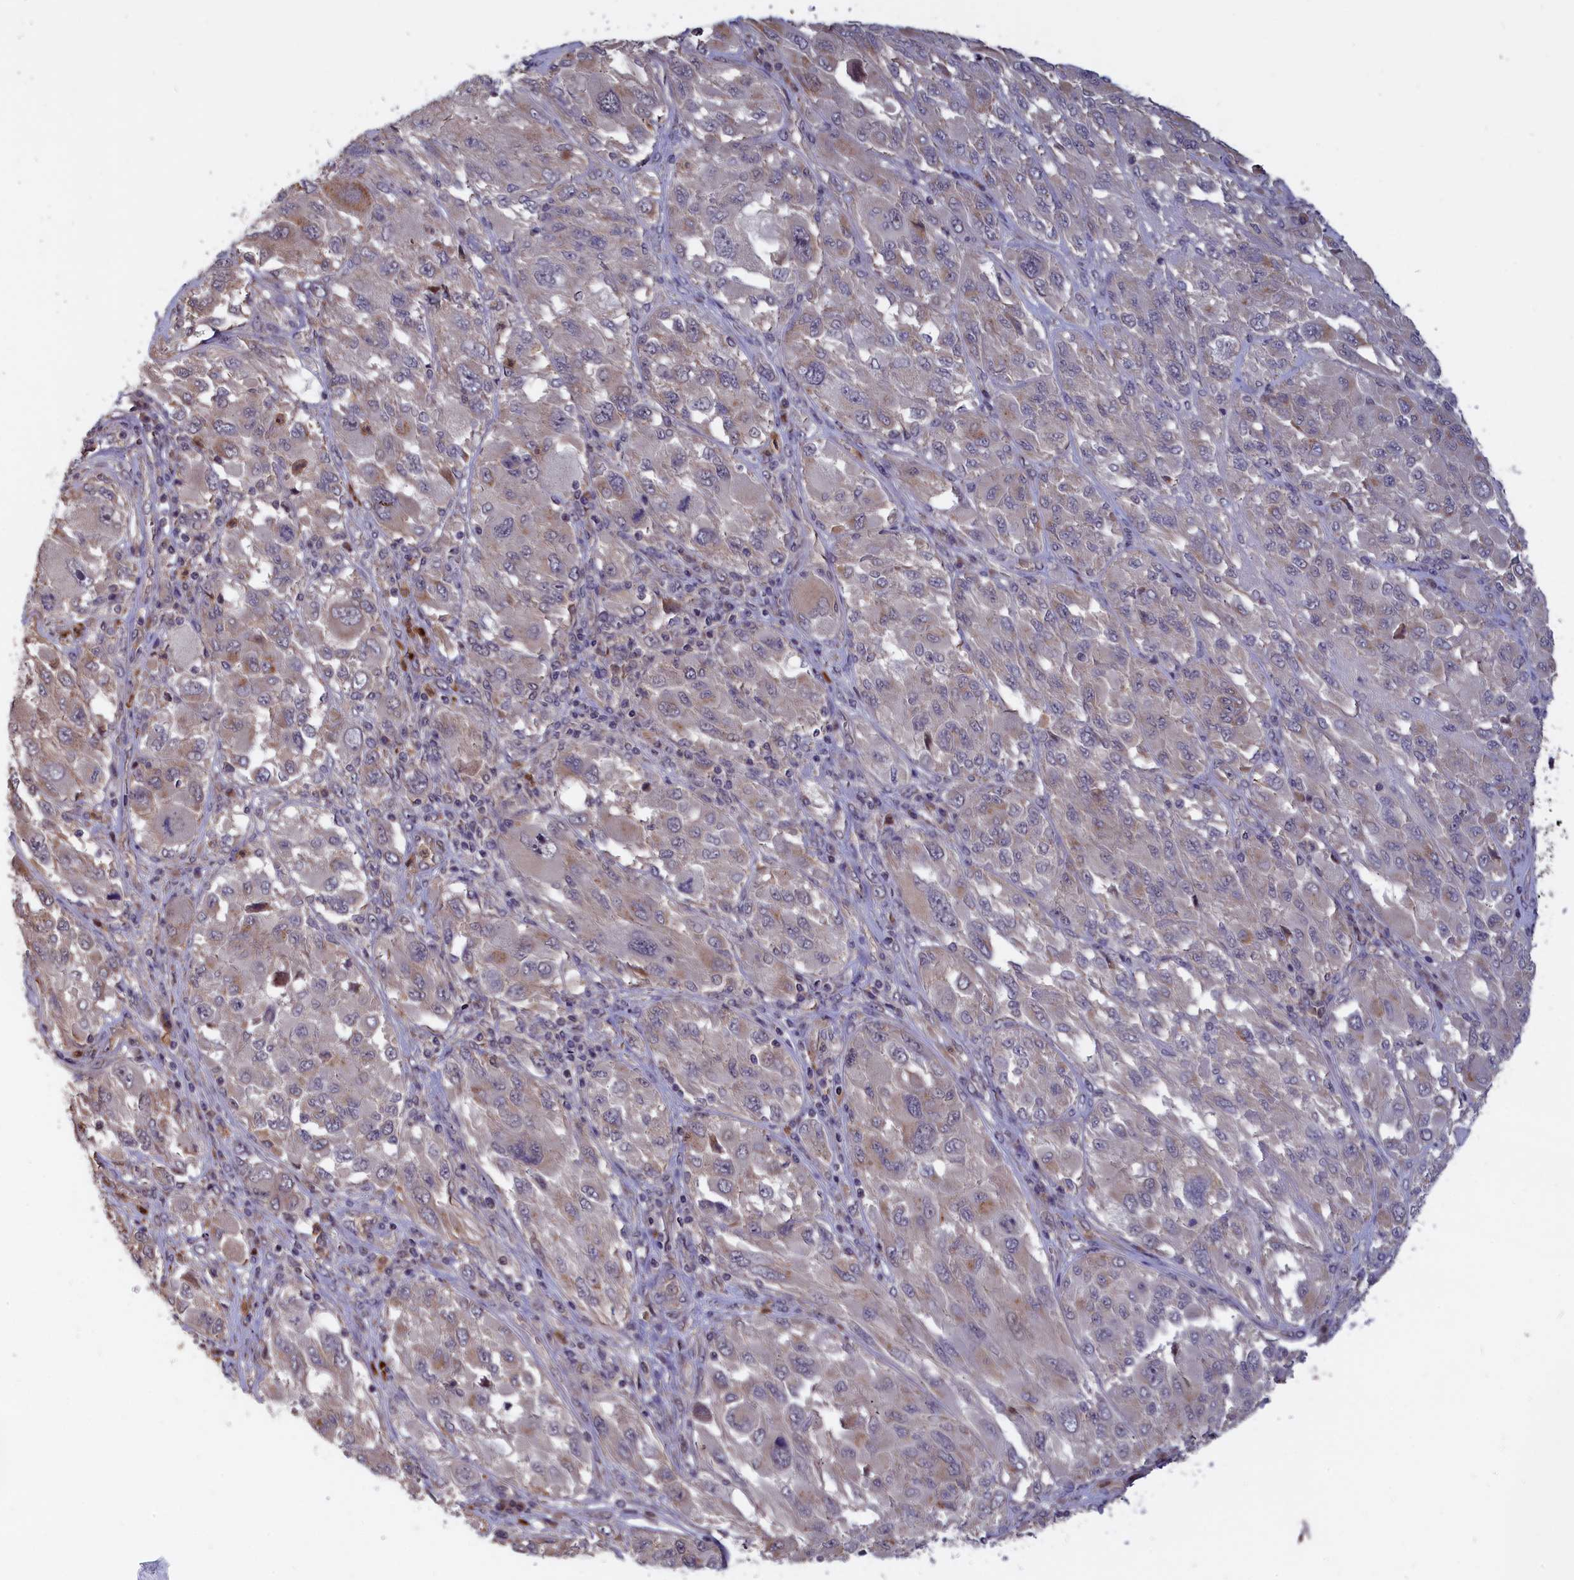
{"staining": {"intensity": "weak", "quantity": "25%-75%", "location": "cytoplasmic/membranous"}, "tissue": "melanoma", "cell_type": "Tumor cells", "image_type": "cancer", "snomed": [{"axis": "morphology", "description": "Malignant melanoma, NOS"}, {"axis": "topography", "description": "Skin"}], "caption": "Melanoma was stained to show a protein in brown. There is low levels of weak cytoplasmic/membranous staining in approximately 25%-75% of tumor cells. (Brightfield microscopy of DAB IHC at high magnification).", "gene": "EPB41L4B", "patient": {"sex": "female", "age": 91}}